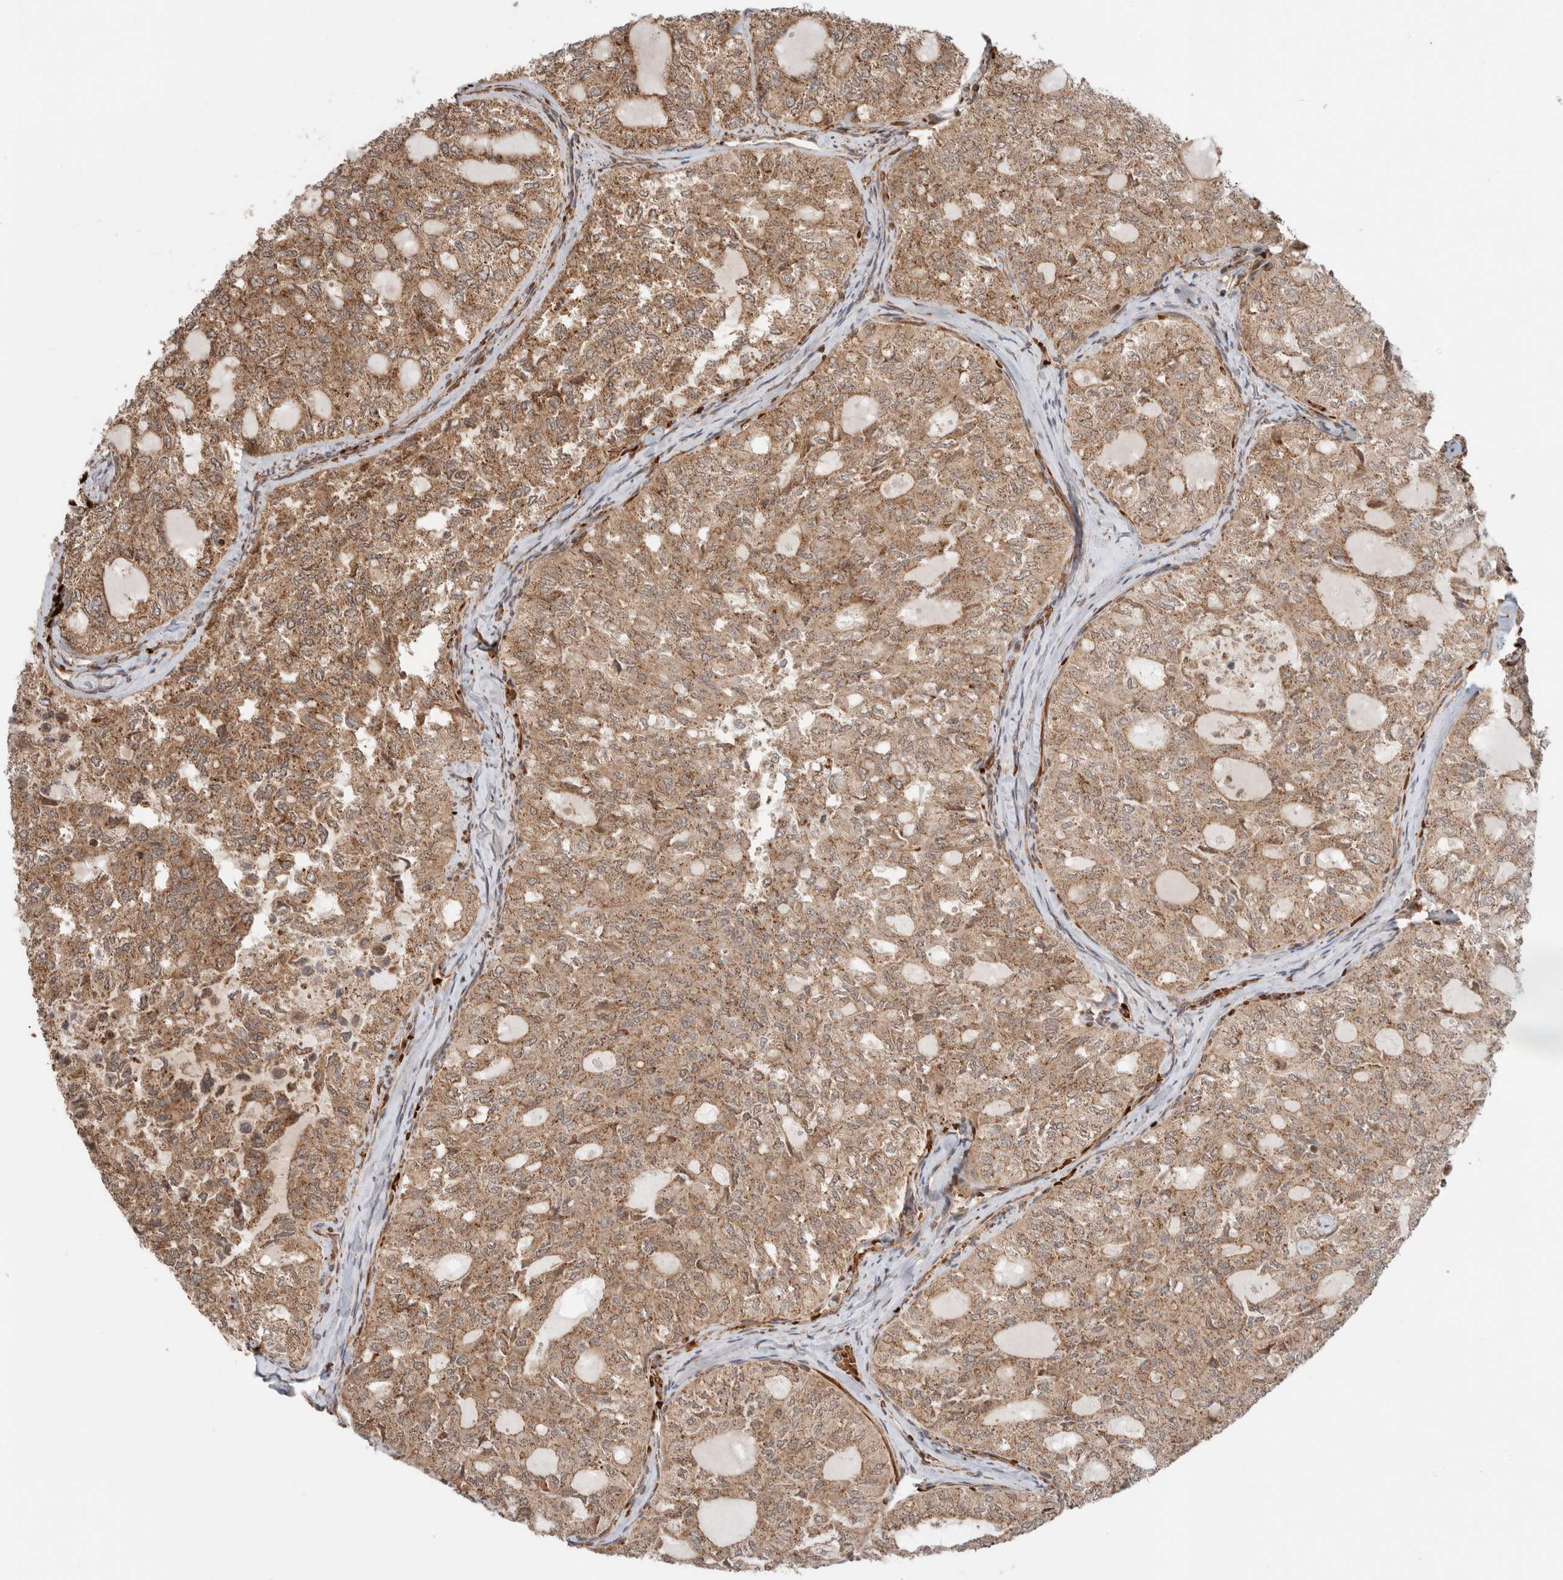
{"staining": {"intensity": "moderate", "quantity": ">75%", "location": "cytoplasmic/membranous"}, "tissue": "thyroid cancer", "cell_type": "Tumor cells", "image_type": "cancer", "snomed": [{"axis": "morphology", "description": "Follicular adenoma carcinoma, NOS"}, {"axis": "topography", "description": "Thyroid gland"}], "caption": "The image shows immunohistochemical staining of thyroid follicular adenoma carcinoma. There is moderate cytoplasmic/membranous positivity is seen in approximately >75% of tumor cells. The staining was performed using DAB (3,3'-diaminobenzidine), with brown indicating positive protein expression. Nuclei are stained blue with hematoxylin.", "gene": "ZNF649", "patient": {"sex": "male", "age": 75}}